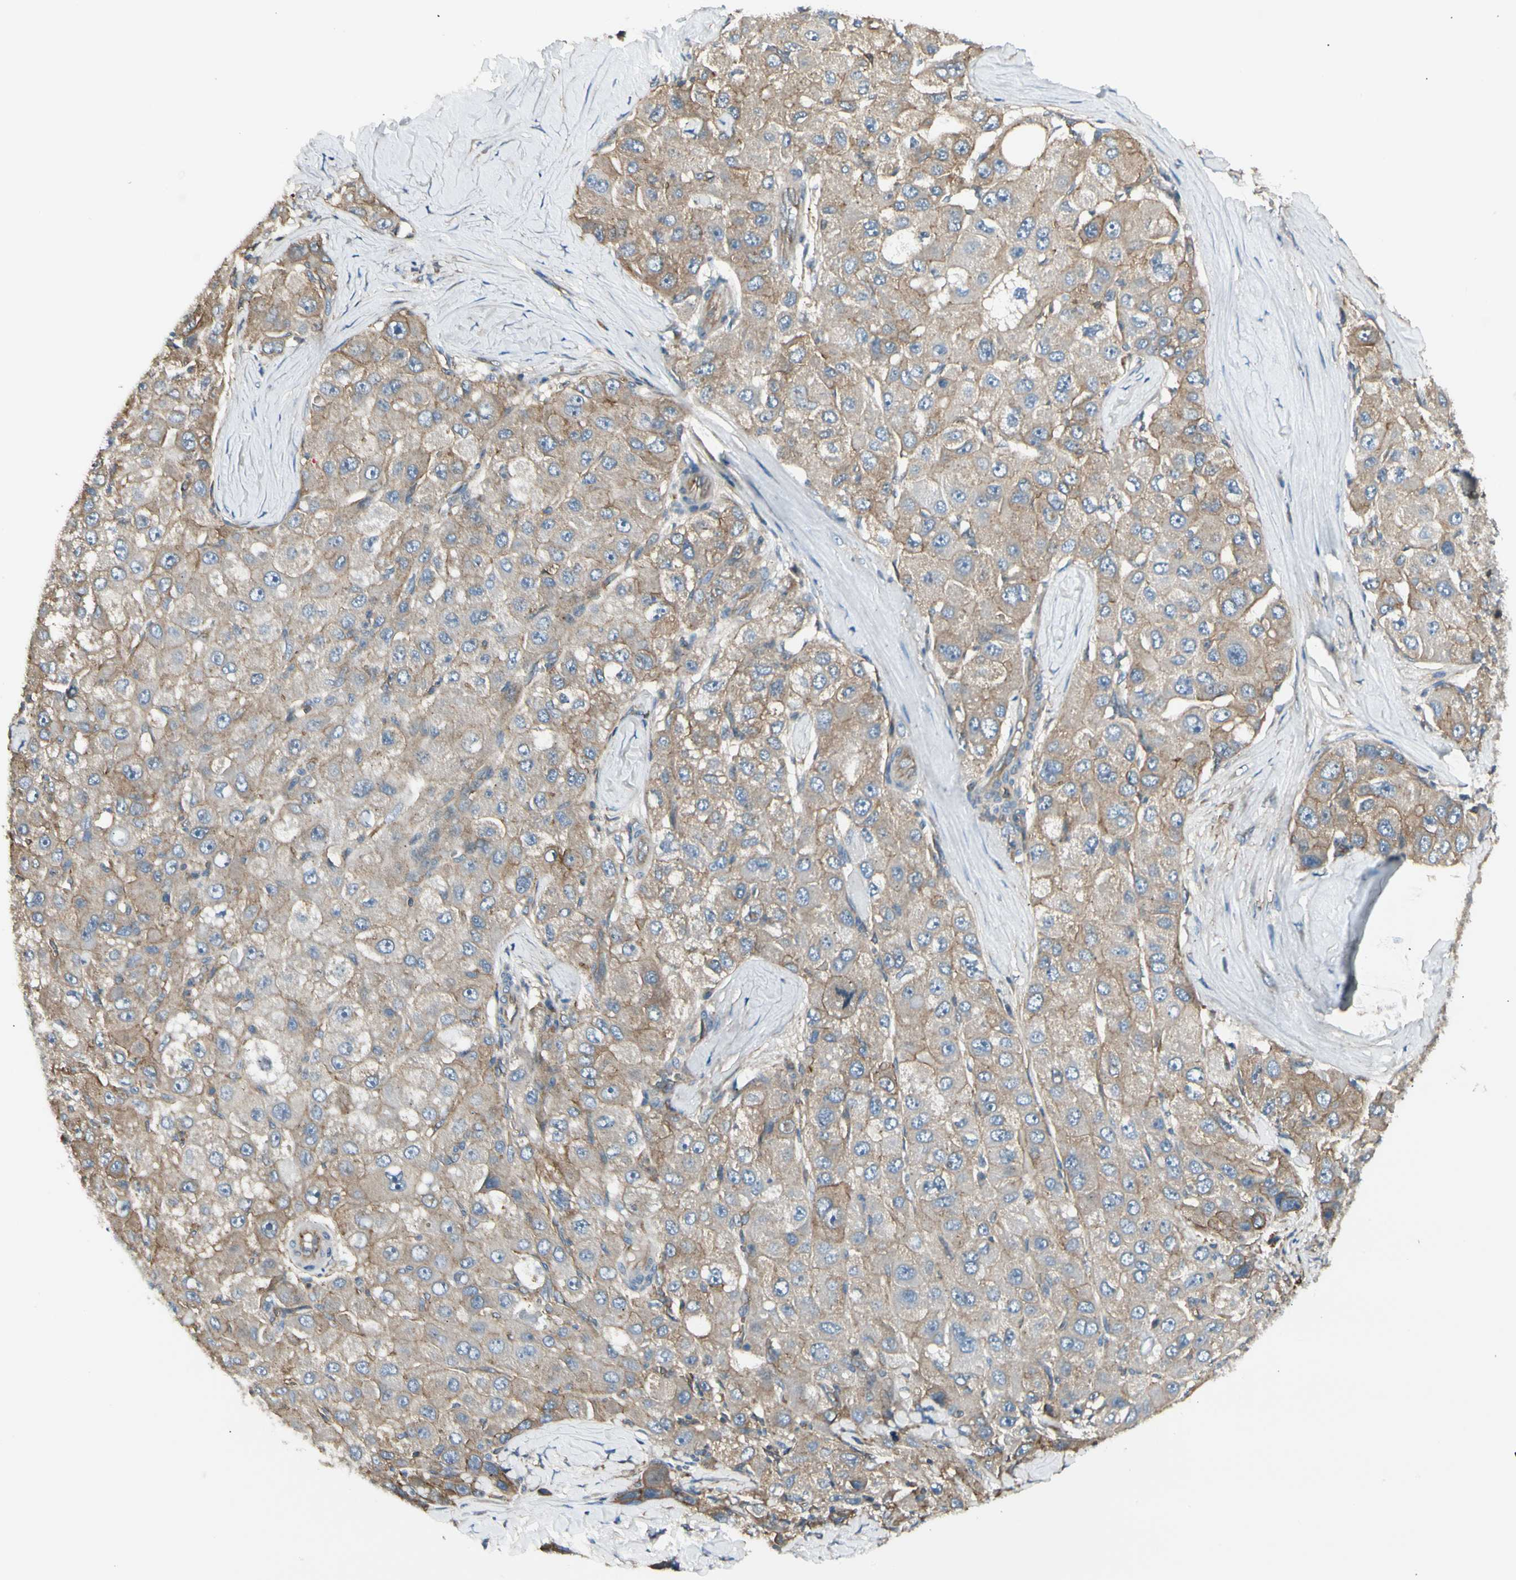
{"staining": {"intensity": "moderate", "quantity": ">75%", "location": "cytoplasmic/membranous"}, "tissue": "liver cancer", "cell_type": "Tumor cells", "image_type": "cancer", "snomed": [{"axis": "morphology", "description": "Carcinoma, Hepatocellular, NOS"}, {"axis": "topography", "description": "Liver"}], "caption": "IHC staining of liver cancer (hepatocellular carcinoma), which reveals medium levels of moderate cytoplasmic/membranous positivity in approximately >75% of tumor cells indicating moderate cytoplasmic/membranous protein staining. The staining was performed using DAB (brown) for protein detection and nuclei were counterstained in hematoxylin (blue).", "gene": "AGFG1", "patient": {"sex": "male", "age": 80}}